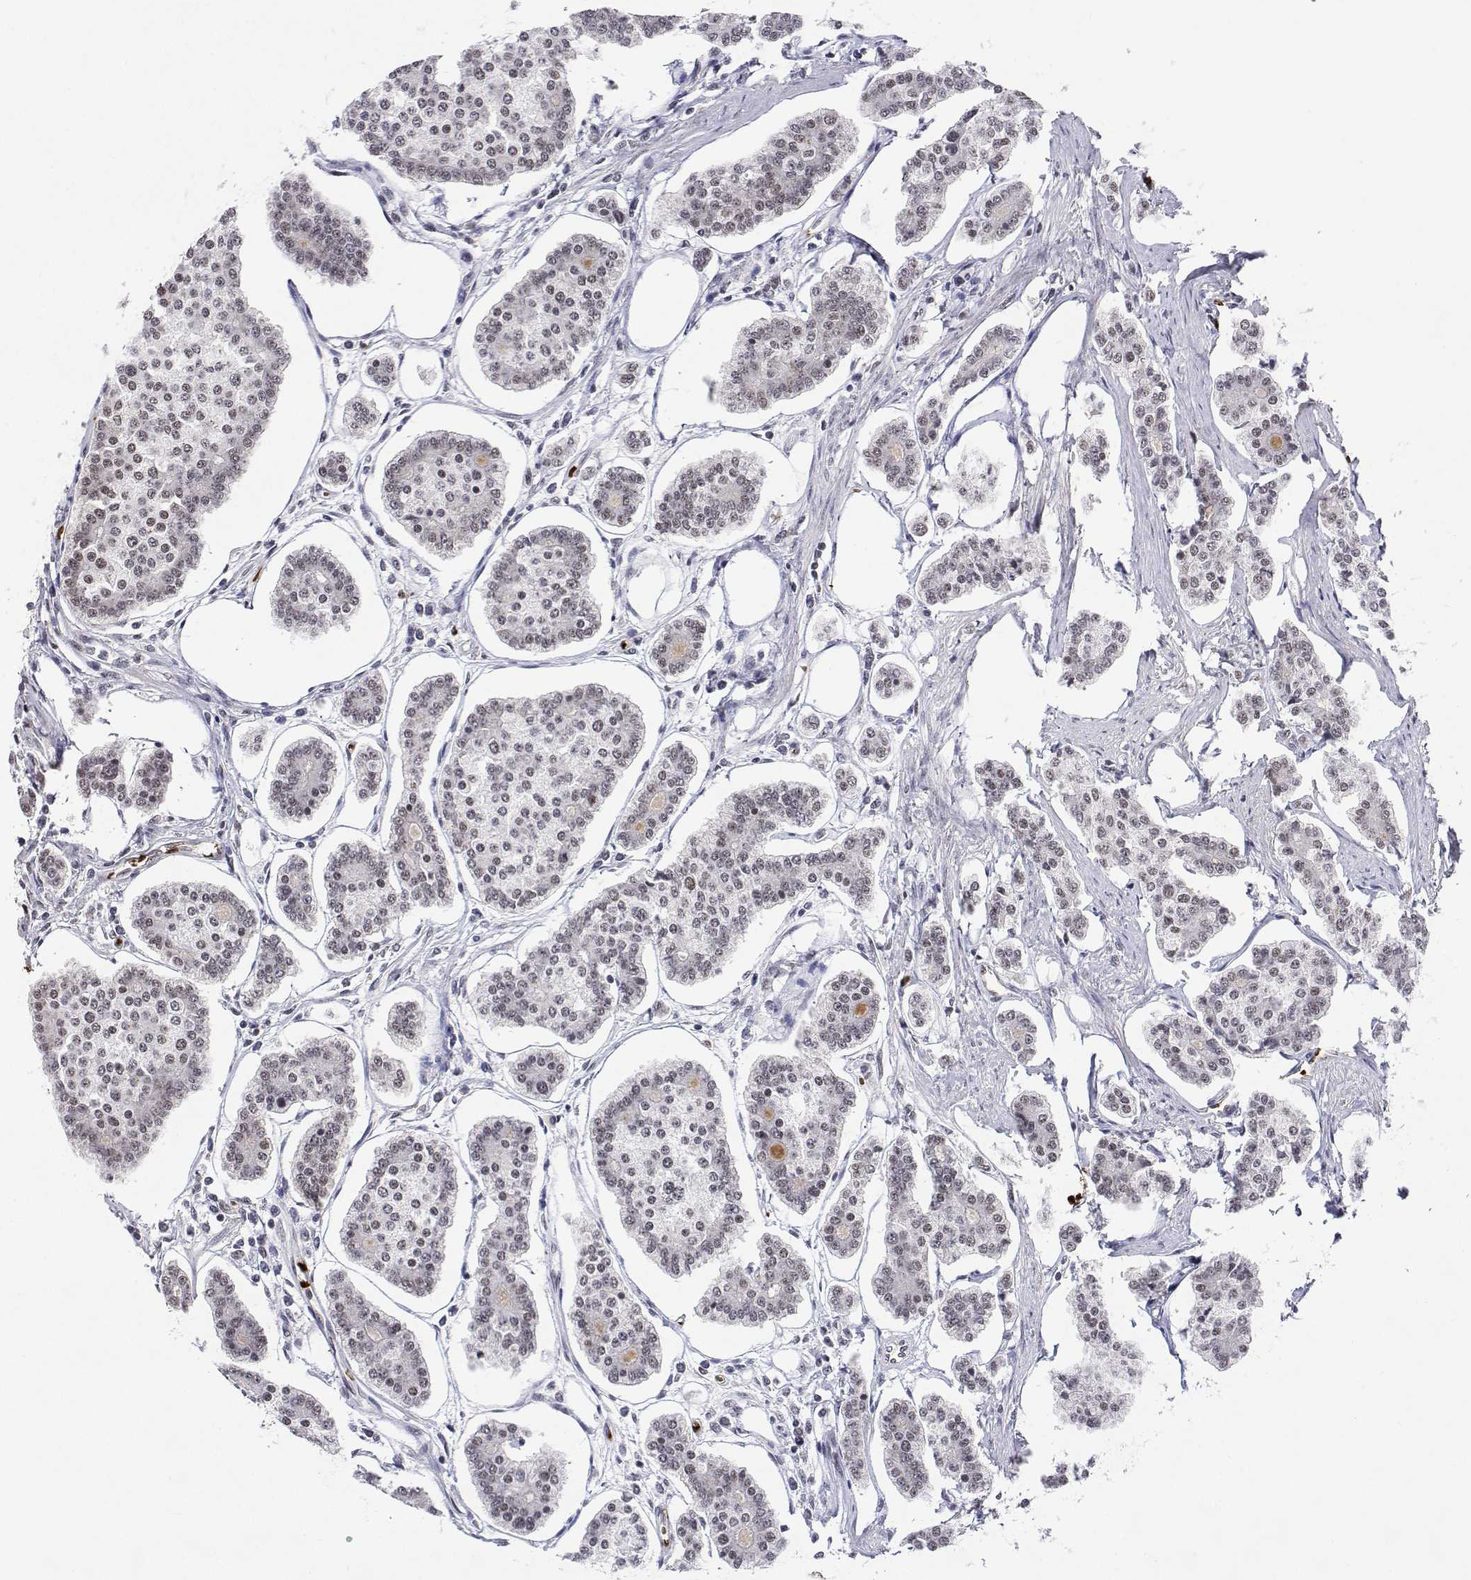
{"staining": {"intensity": "weak", "quantity": "<25%", "location": "nuclear"}, "tissue": "carcinoid", "cell_type": "Tumor cells", "image_type": "cancer", "snomed": [{"axis": "morphology", "description": "Carcinoid, malignant, NOS"}, {"axis": "topography", "description": "Small intestine"}], "caption": "Immunohistochemistry (IHC) image of neoplastic tissue: malignant carcinoid stained with DAB exhibits no significant protein expression in tumor cells.", "gene": "ADAR", "patient": {"sex": "female", "age": 65}}